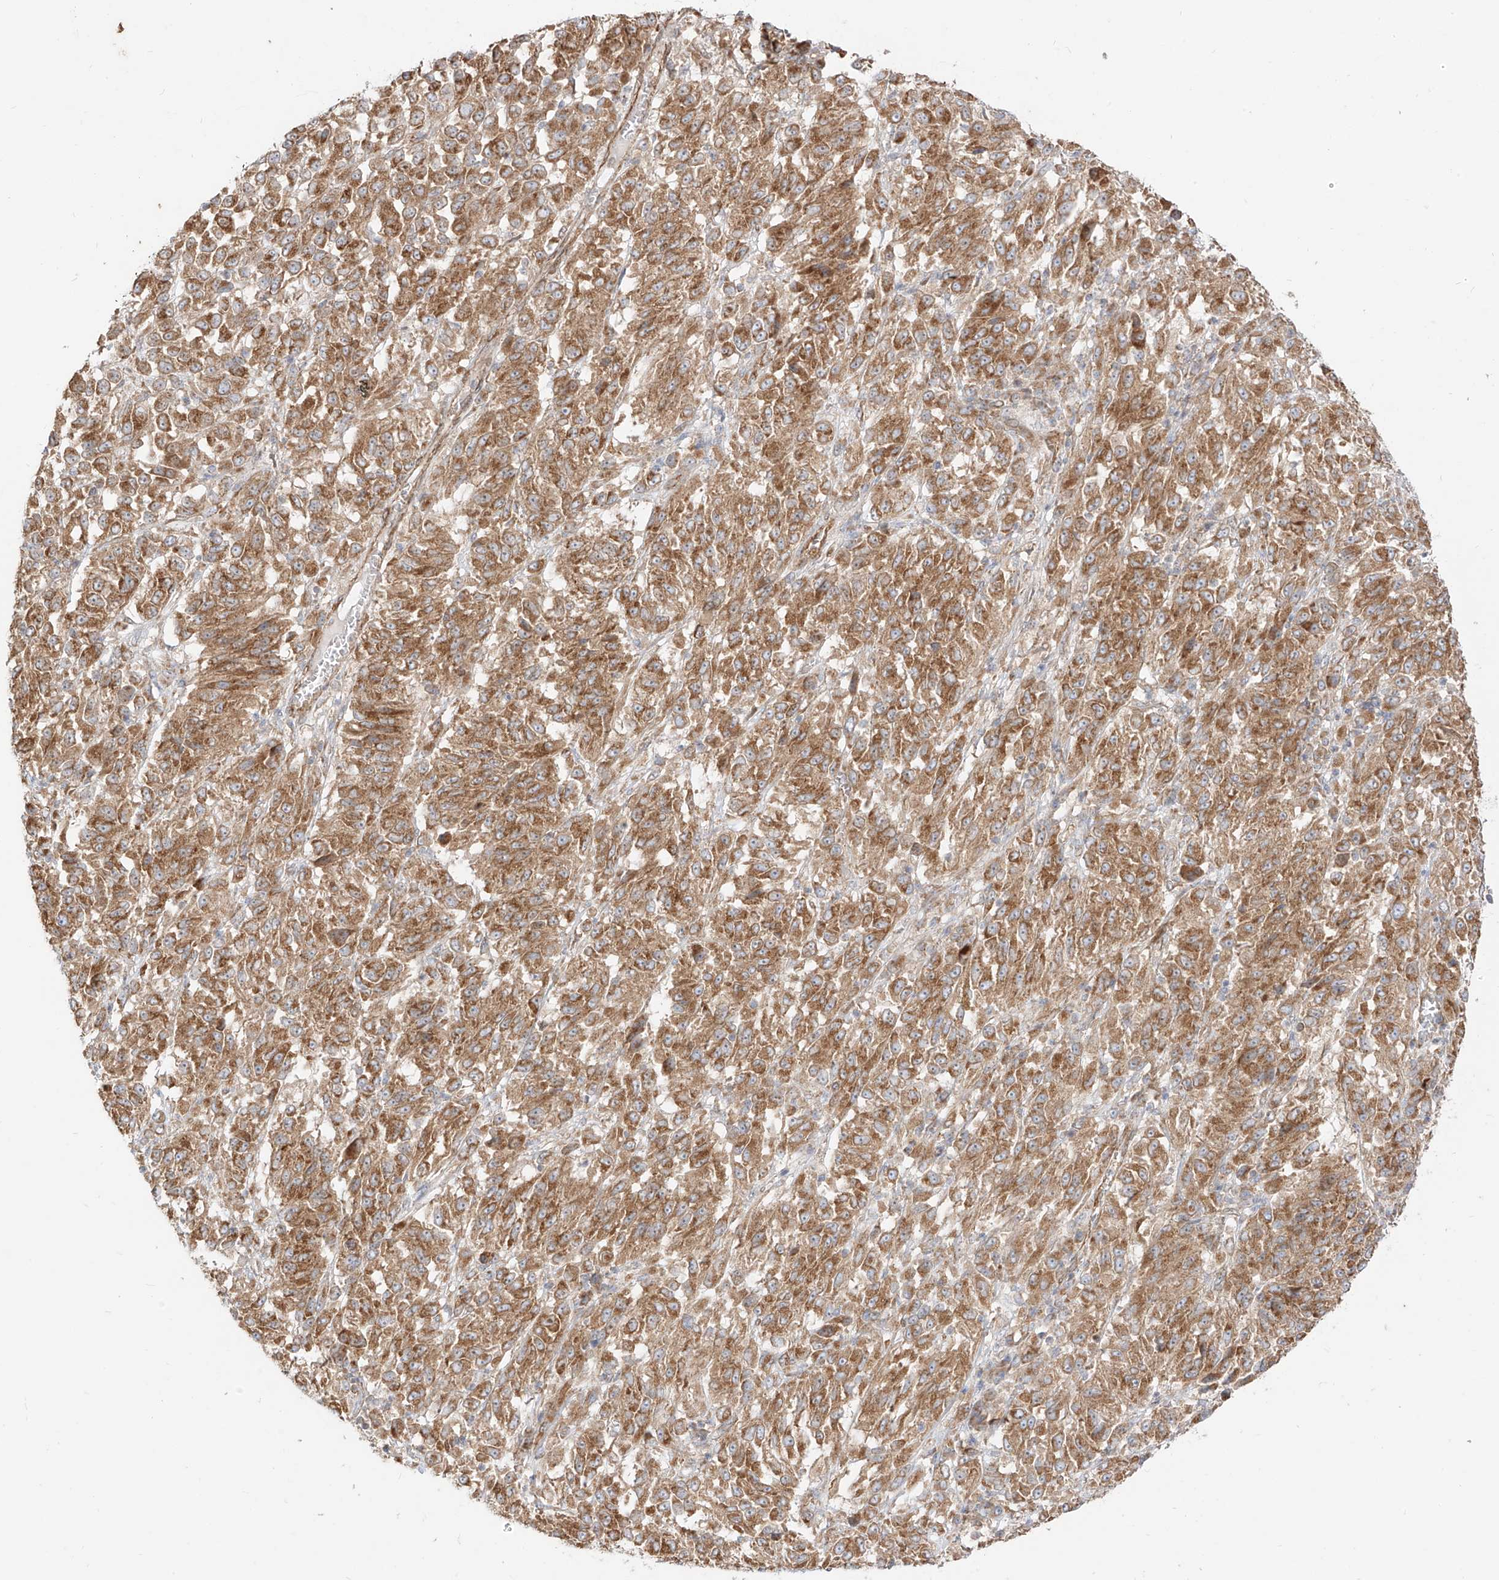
{"staining": {"intensity": "moderate", "quantity": ">75%", "location": "cytoplasmic/membranous"}, "tissue": "melanoma", "cell_type": "Tumor cells", "image_type": "cancer", "snomed": [{"axis": "morphology", "description": "Malignant melanoma, Metastatic site"}, {"axis": "topography", "description": "Lung"}], "caption": "This is an image of immunohistochemistry staining of malignant melanoma (metastatic site), which shows moderate expression in the cytoplasmic/membranous of tumor cells.", "gene": "PLCL1", "patient": {"sex": "male", "age": 64}}